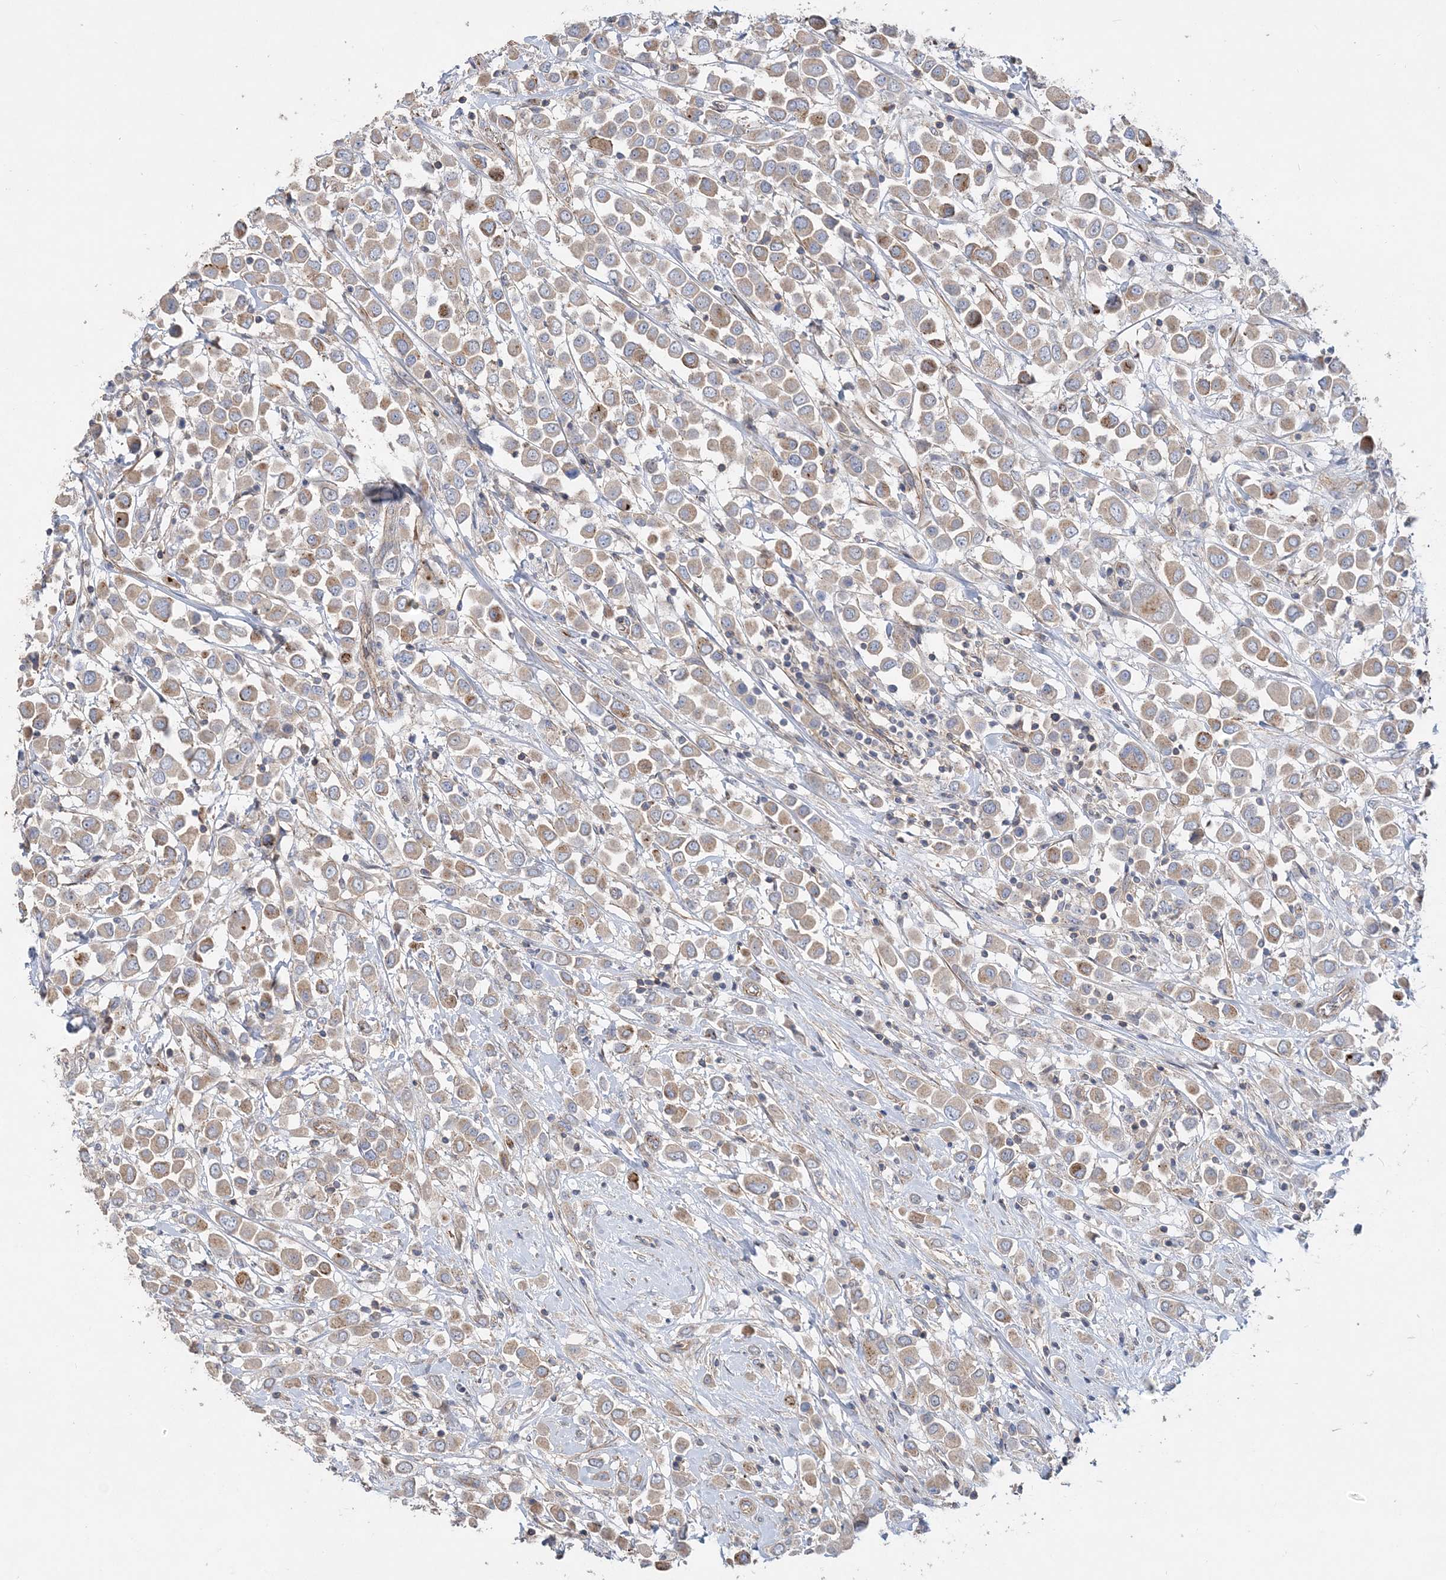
{"staining": {"intensity": "weak", "quantity": ">75%", "location": "cytoplasmic/membranous"}, "tissue": "breast cancer", "cell_type": "Tumor cells", "image_type": "cancer", "snomed": [{"axis": "morphology", "description": "Duct carcinoma"}, {"axis": "topography", "description": "Breast"}], "caption": "Immunohistochemical staining of human breast cancer shows weak cytoplasmic/membranous protein staining in approximately >75% of tumor cells.", "gene": "PIGC", "patient": {"sex": "female", "age": 61}}